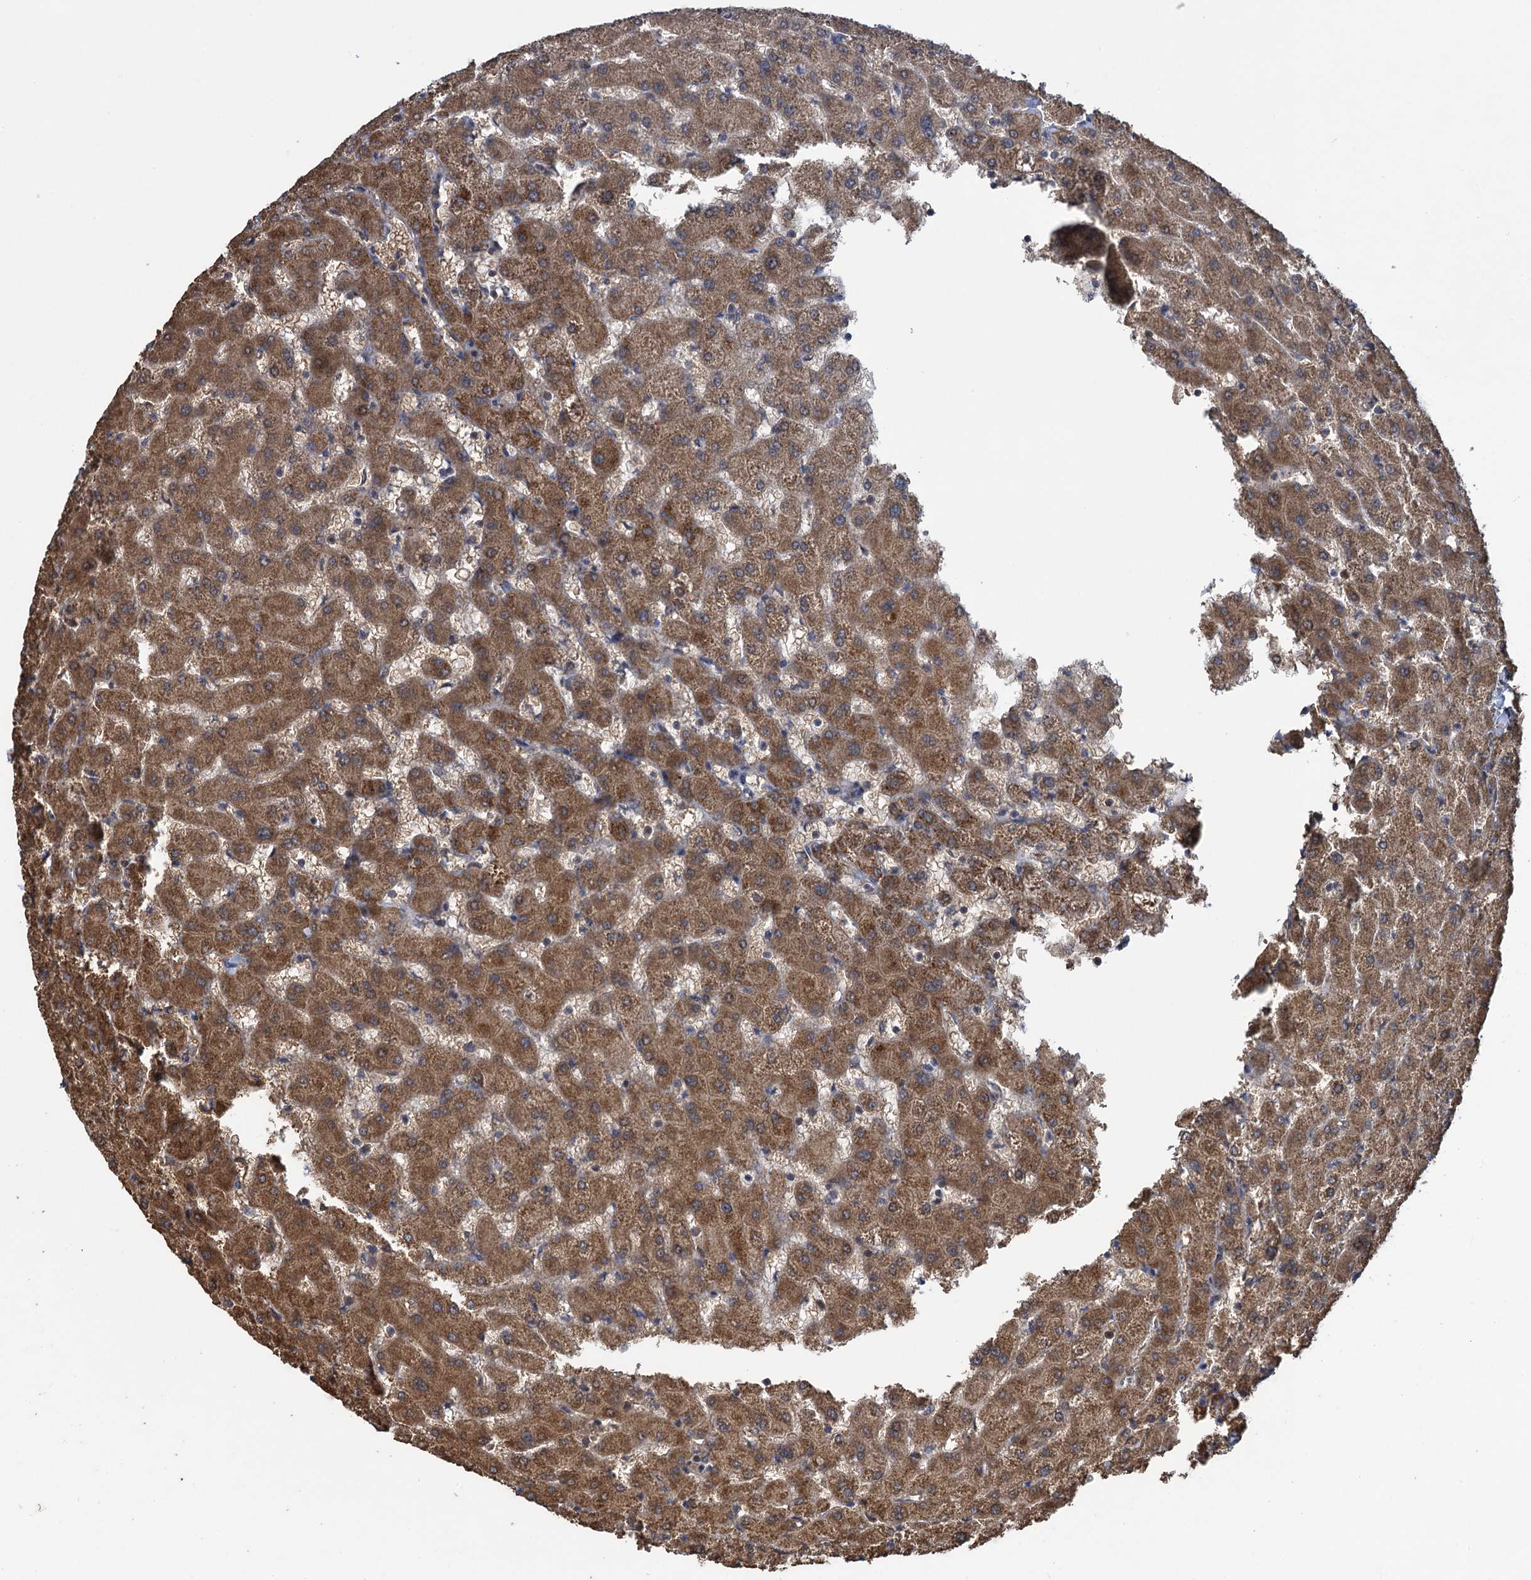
{"staining": {"intensity": "moderate", "quantity": ">75%", "location": "cytoplasmic/membranous"}, "tissue": "liver", "cell_type": "Cholangiocytes", "image_type": "normal", "snomed": [{"axis": "morphology", "description": "Normal tissue, NOS"}, {"axis": "topography", "description": "Liver"}], "caption": "Brown immunohistochemical staining in benign liver shows moderate cytoplasmic/membranous expression in about >75% of cholangiocytes. (brown staining indicates protein expression, while blue staining denotes nuclei).", "gene": "HAUS1", "patient": {"sex": "female", "age": 63}}